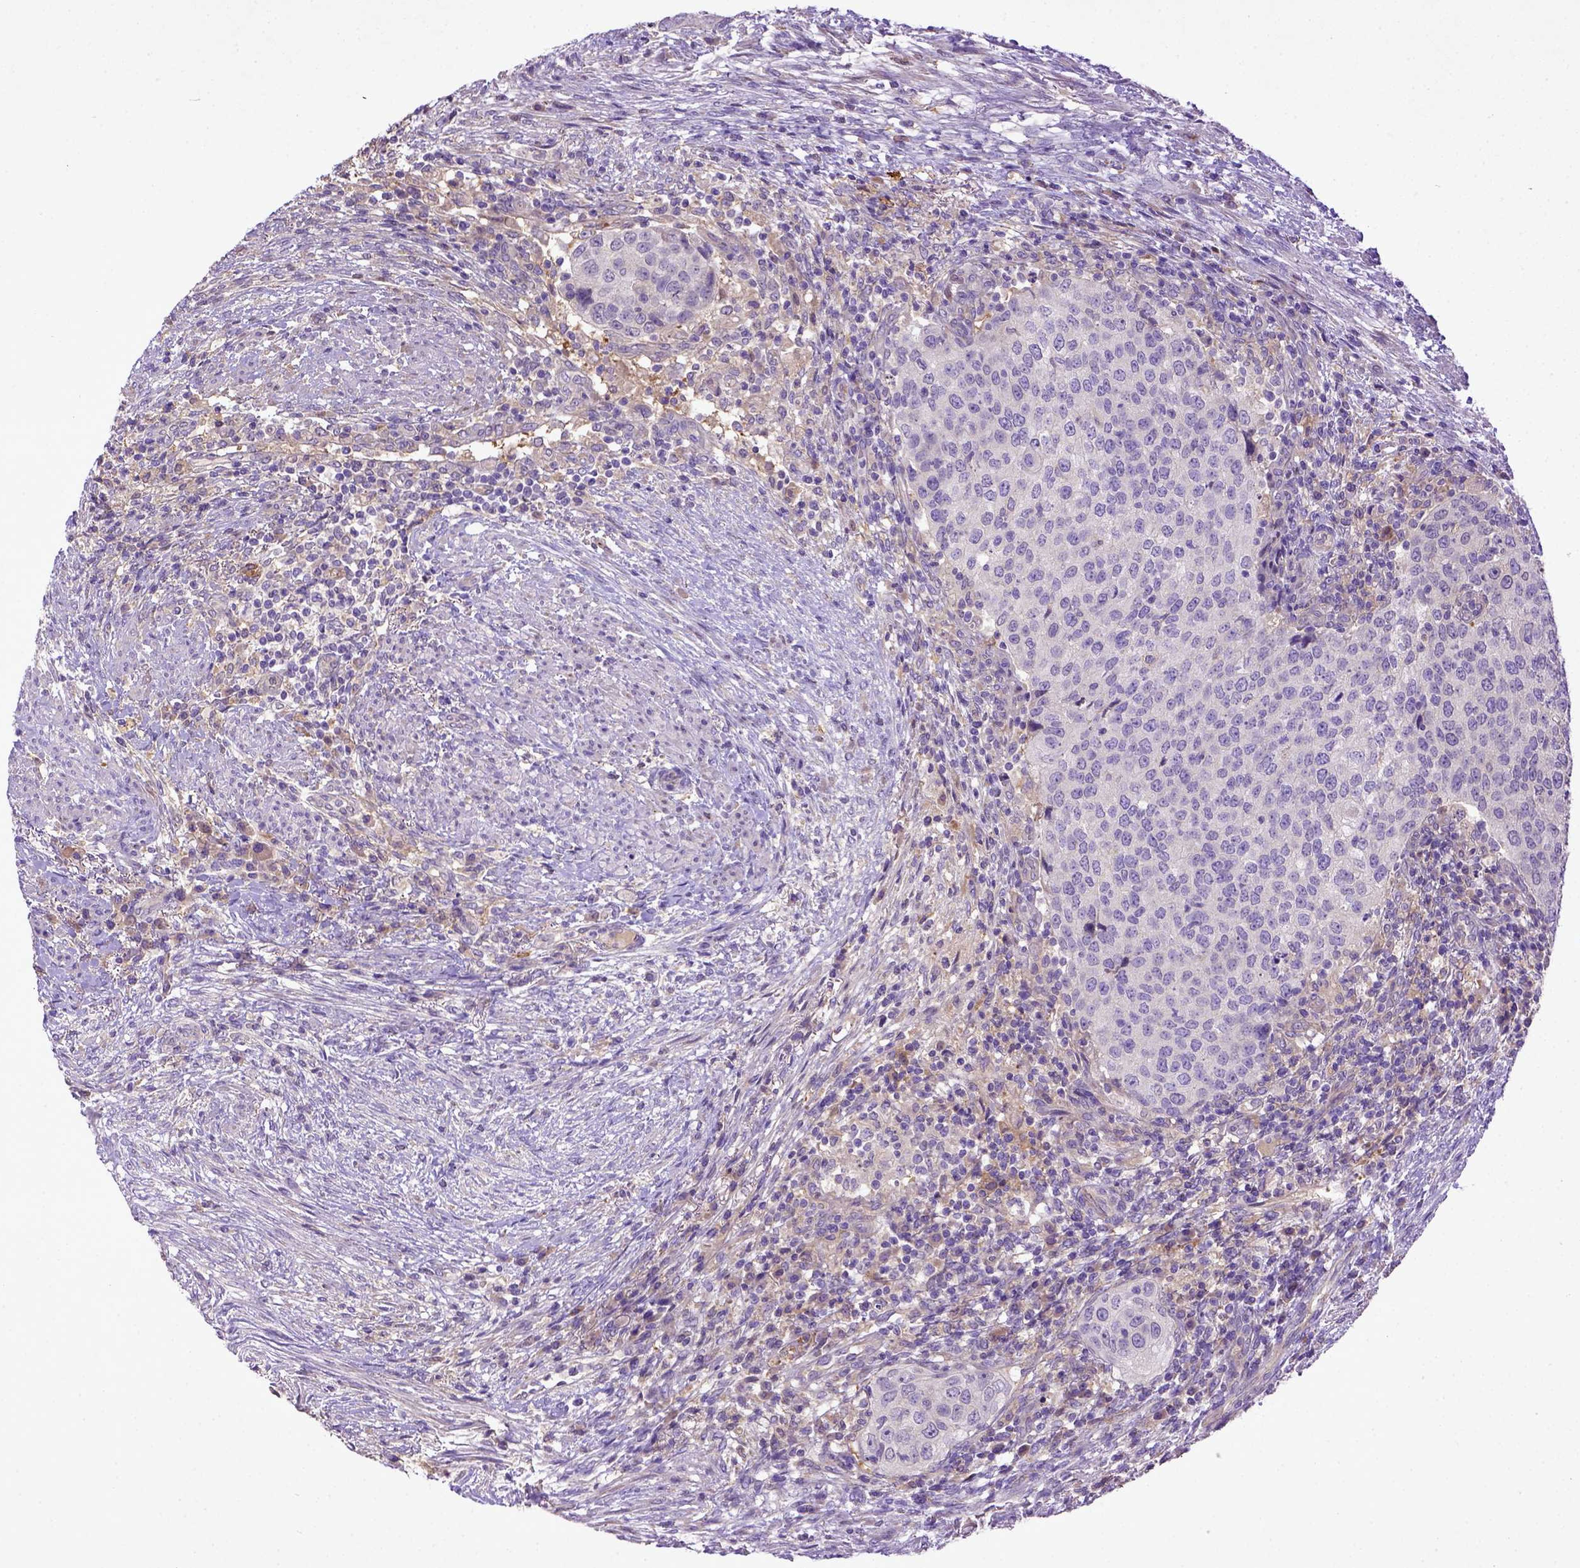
{"staining": {"intensity": "negative", "quantity": "none", "location": "none"}, "tissue": "urothelial cancer", "cell_type": "Tumor cells", "image_type": "cancer", "snomed": [{"axis": "morphology", "description": "Urothelial carcinoma, High grade"}, {"axis": "topography", "description": "Urinary bladder"}], "caption": "This is an immunohistochemistry histopathology image of human urothelial cancer. There is no positivity in tumor cells.", "gene": "DEPDC1B", "patient": {"sex": "female", "age": 78}}